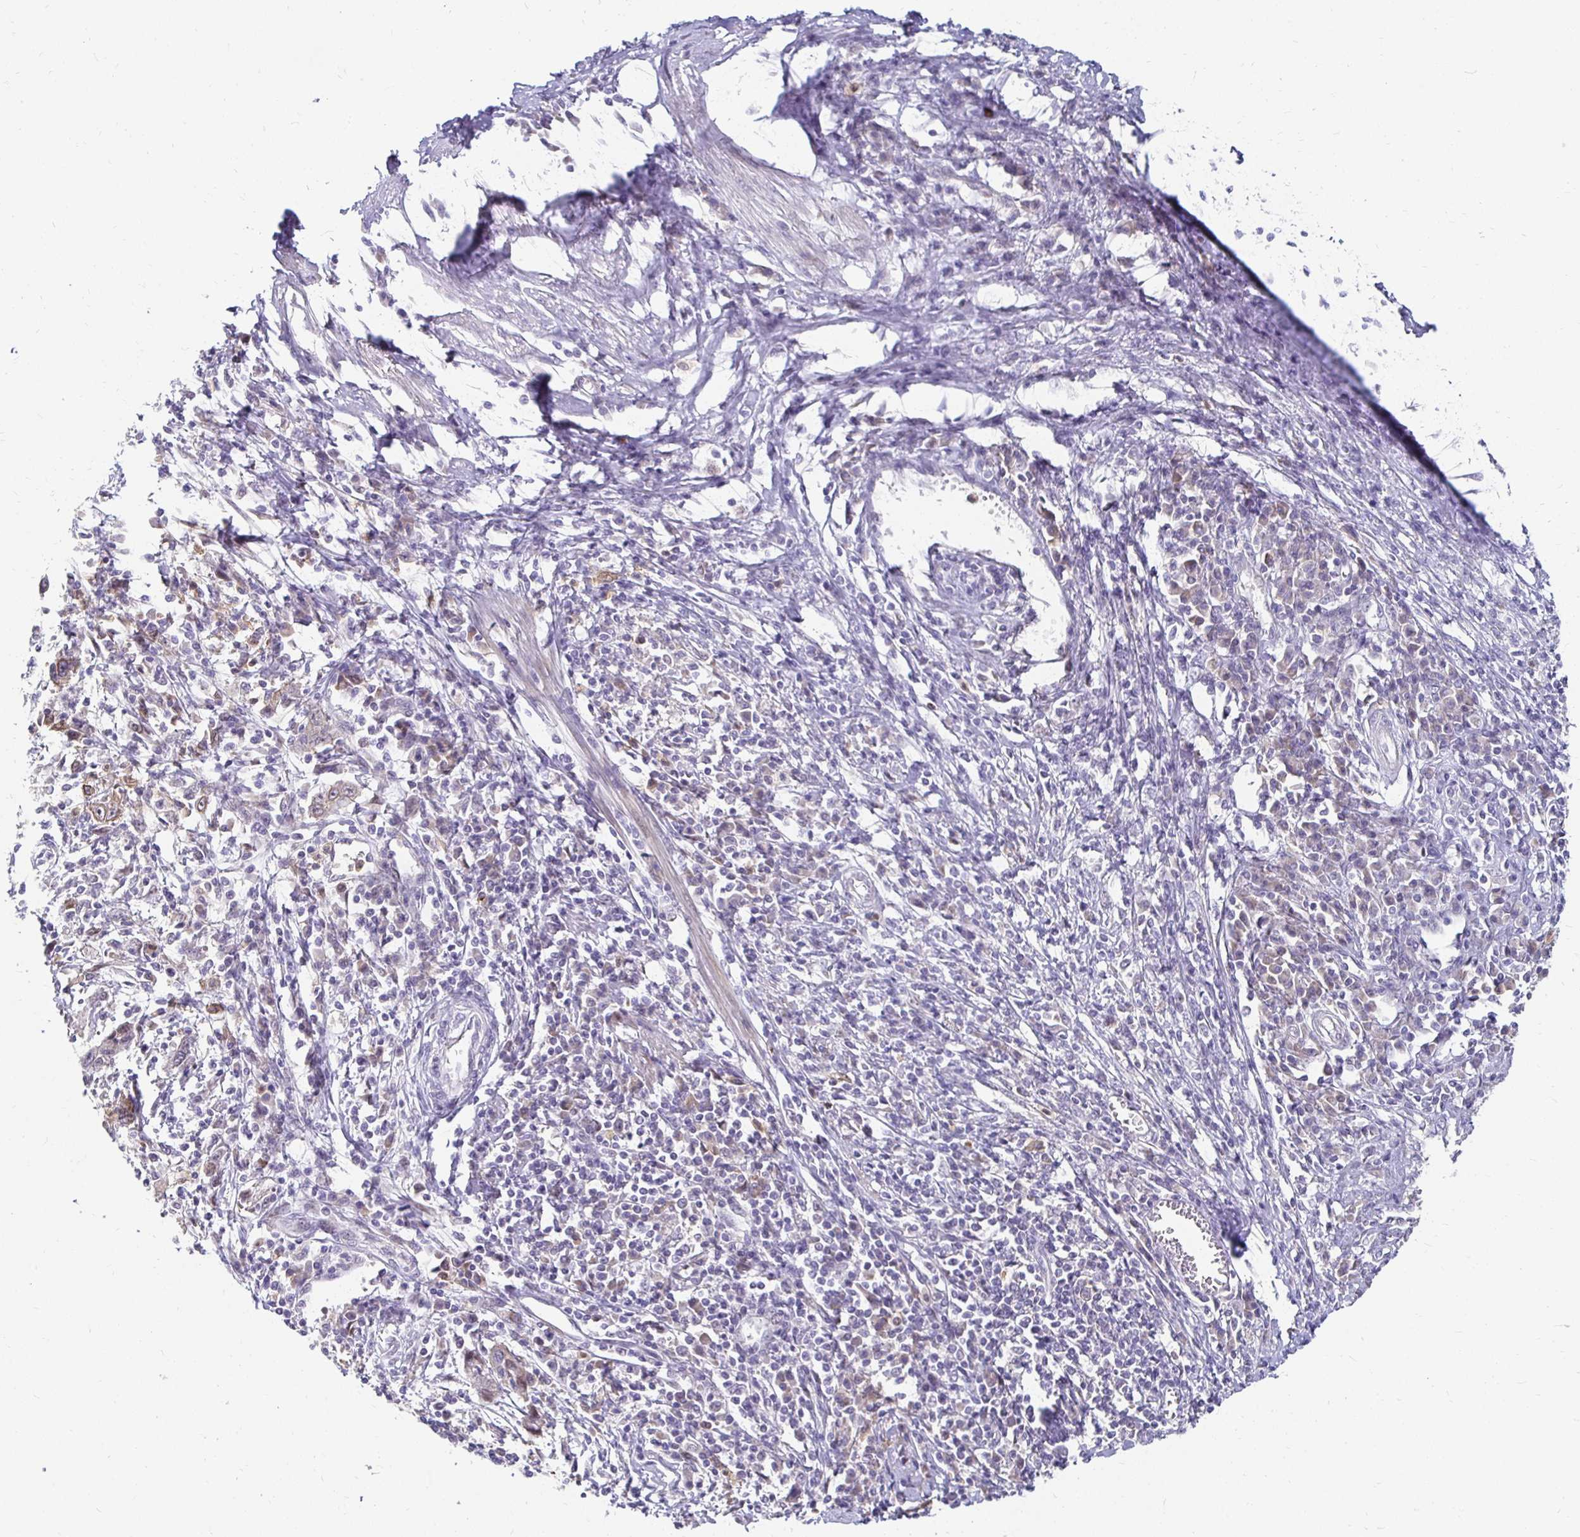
{"staining": {"intensity": "weak", "quantity": "25%-75%", "location": "cytoplasmic/membranous"}, "tissue": "cervical cancer", "cell_type": "Tumor cells", "image_type": "cancer", "snomed": [{"axis": "morphology", "description": "Squamous cell carcinoma, NOS"}, {"axis": "topography", "description": "Cervix"}], "caption": "This is a photomicrograph of immunohistochemistry staining of cervical cancer (squamous cell carcinoma), which shows weak positivity in the cytoplasmic/membranous of tumor cells.", "gene": "PADI2", "patient": {"sex": "female", "age": 46}}